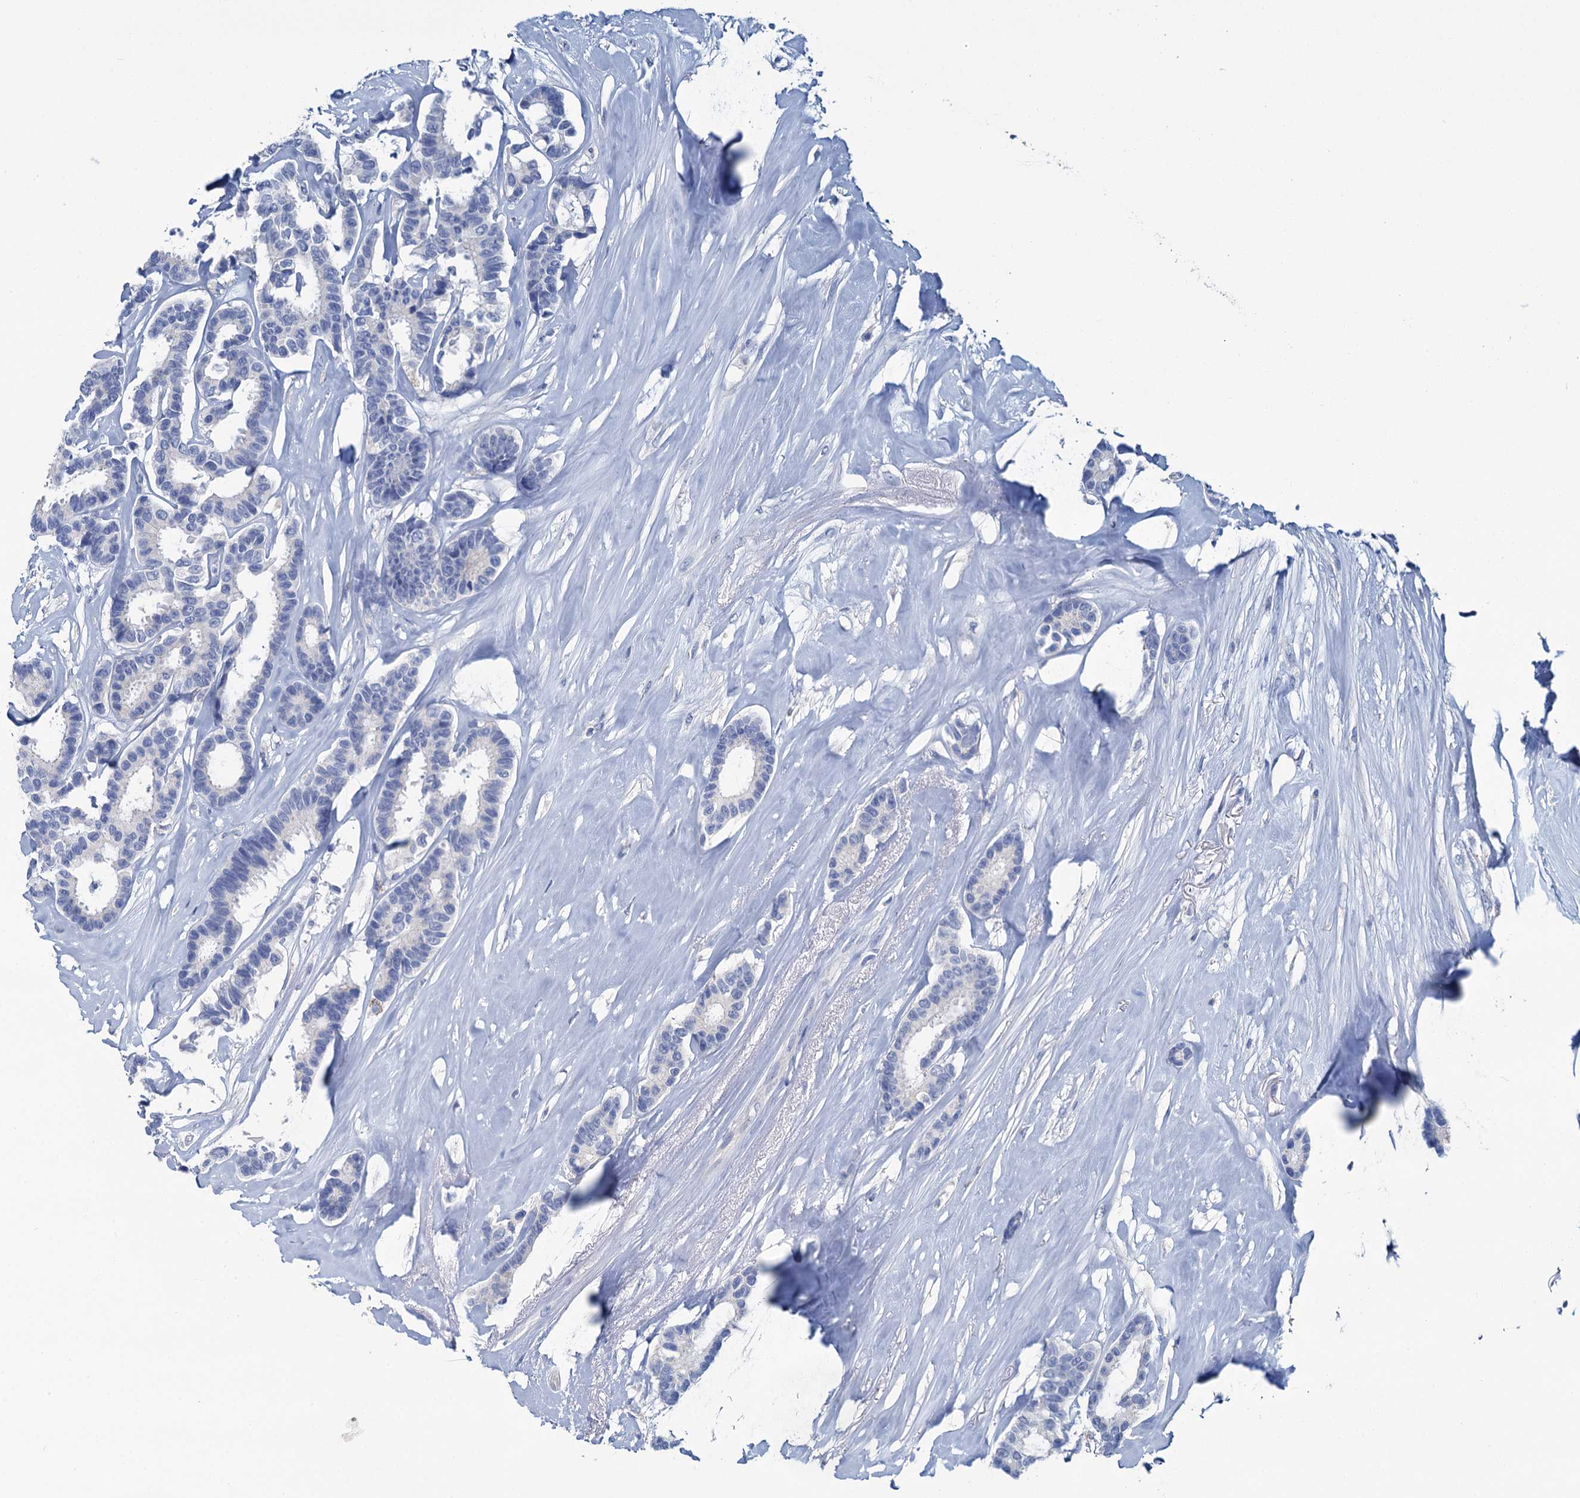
{"staining": {"intensity": "negative", "quantity": "none", "location": "none"}, "tissue": "breast cancer", "cell_type": "Tumor cells", "image_type": "cancer", "snomed": [{"axis": "morphology", "description": "Duct carcinoma"}, {"axis": "topography", "description": "Breast"}], "caption": "This is an immunohistochemistry histopathology image of breast cancer. There is no staining in tumor cells.", "gene": "SNCB", "patient": {"sex": "female", "age": 87}}